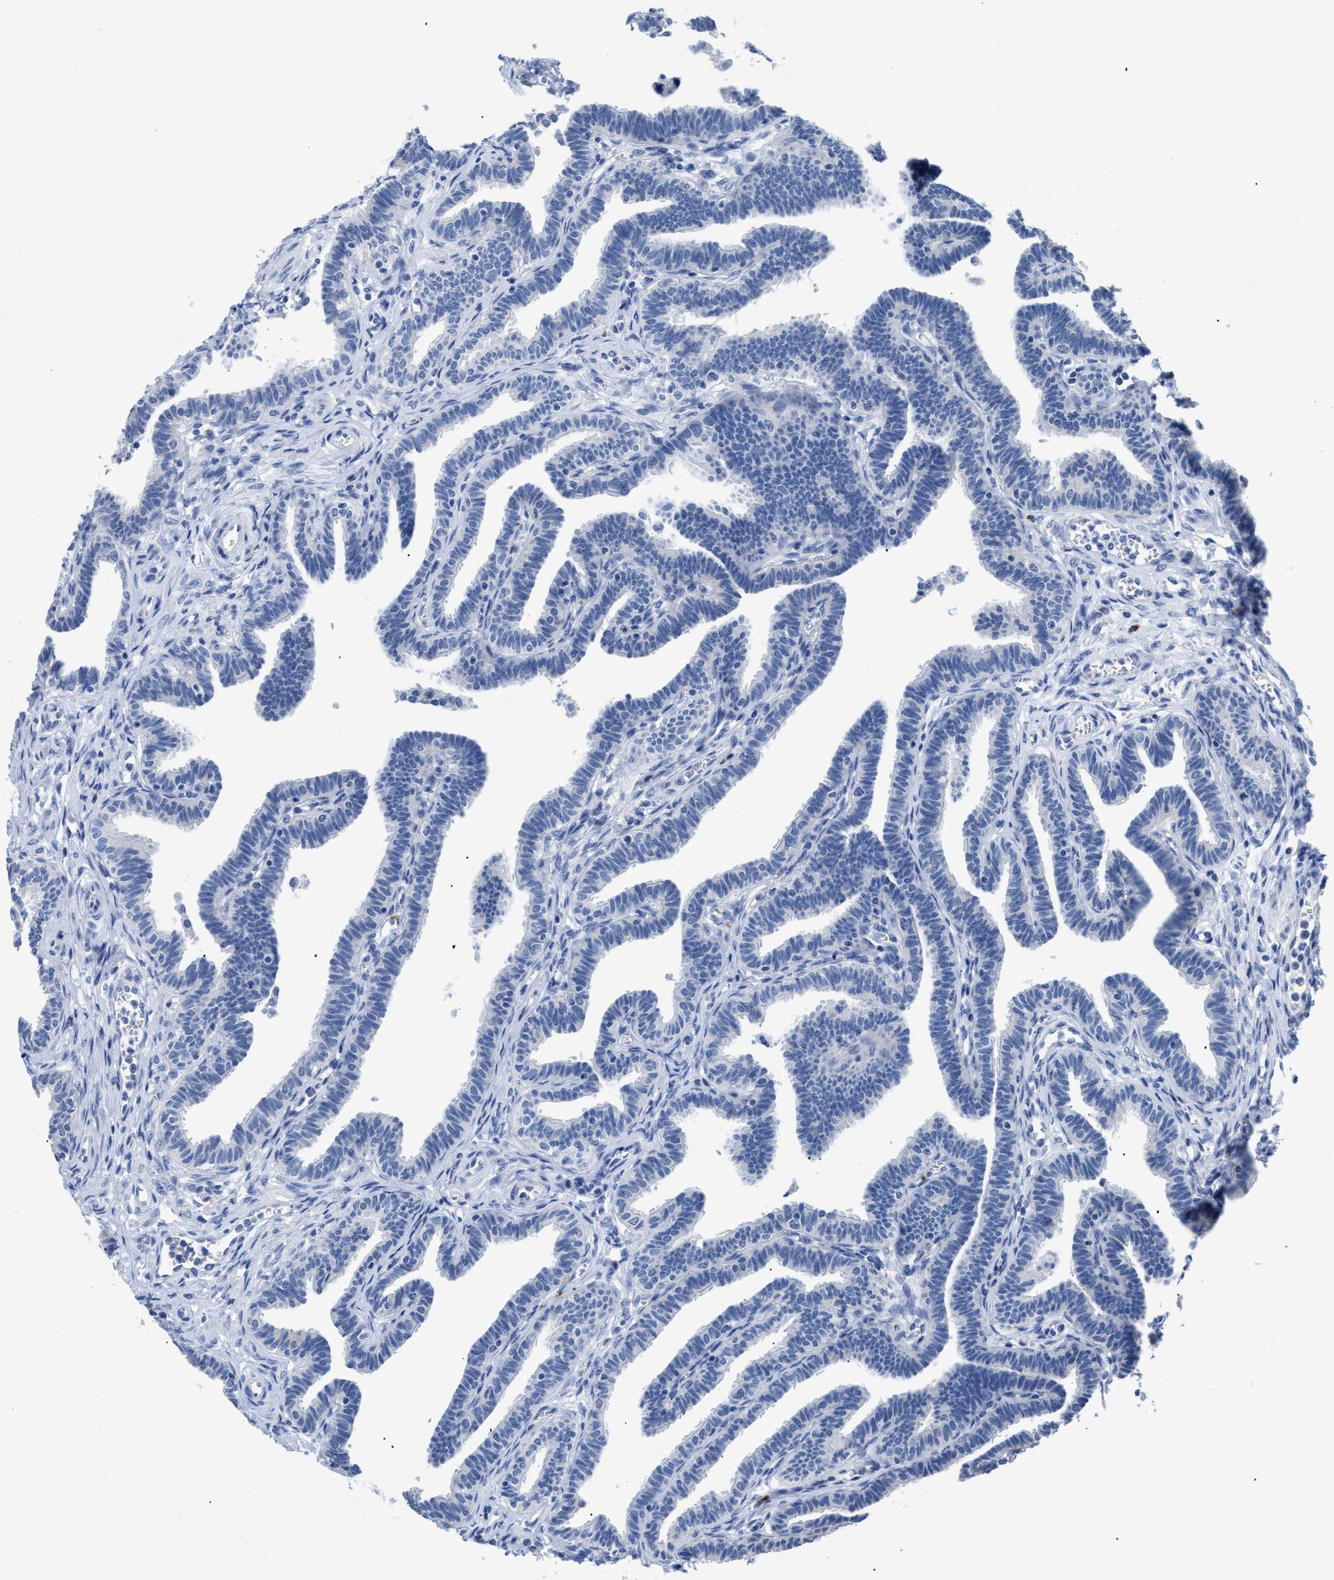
{"staining": {"intensity": "negative", "quantity": "none", "location": "none"}, "tissue": "fallopian tube", "cell_type": "Glandular cells", "image_type": "normal", "snomed": [{"axis": "morphology", "description": "Normal tissue, NOS"}, {"axis": "topography", "description": "Fallopian tube"}, {"axis": "topography", "description": "Ovary"}], "caption": "High power microscopy image of an IHC histopathology image of benign fallopian tube, revealing no significant expression in glandular cells.", "gene": "APOBEC2", "patient": {"sex": "female", "age": 23}}